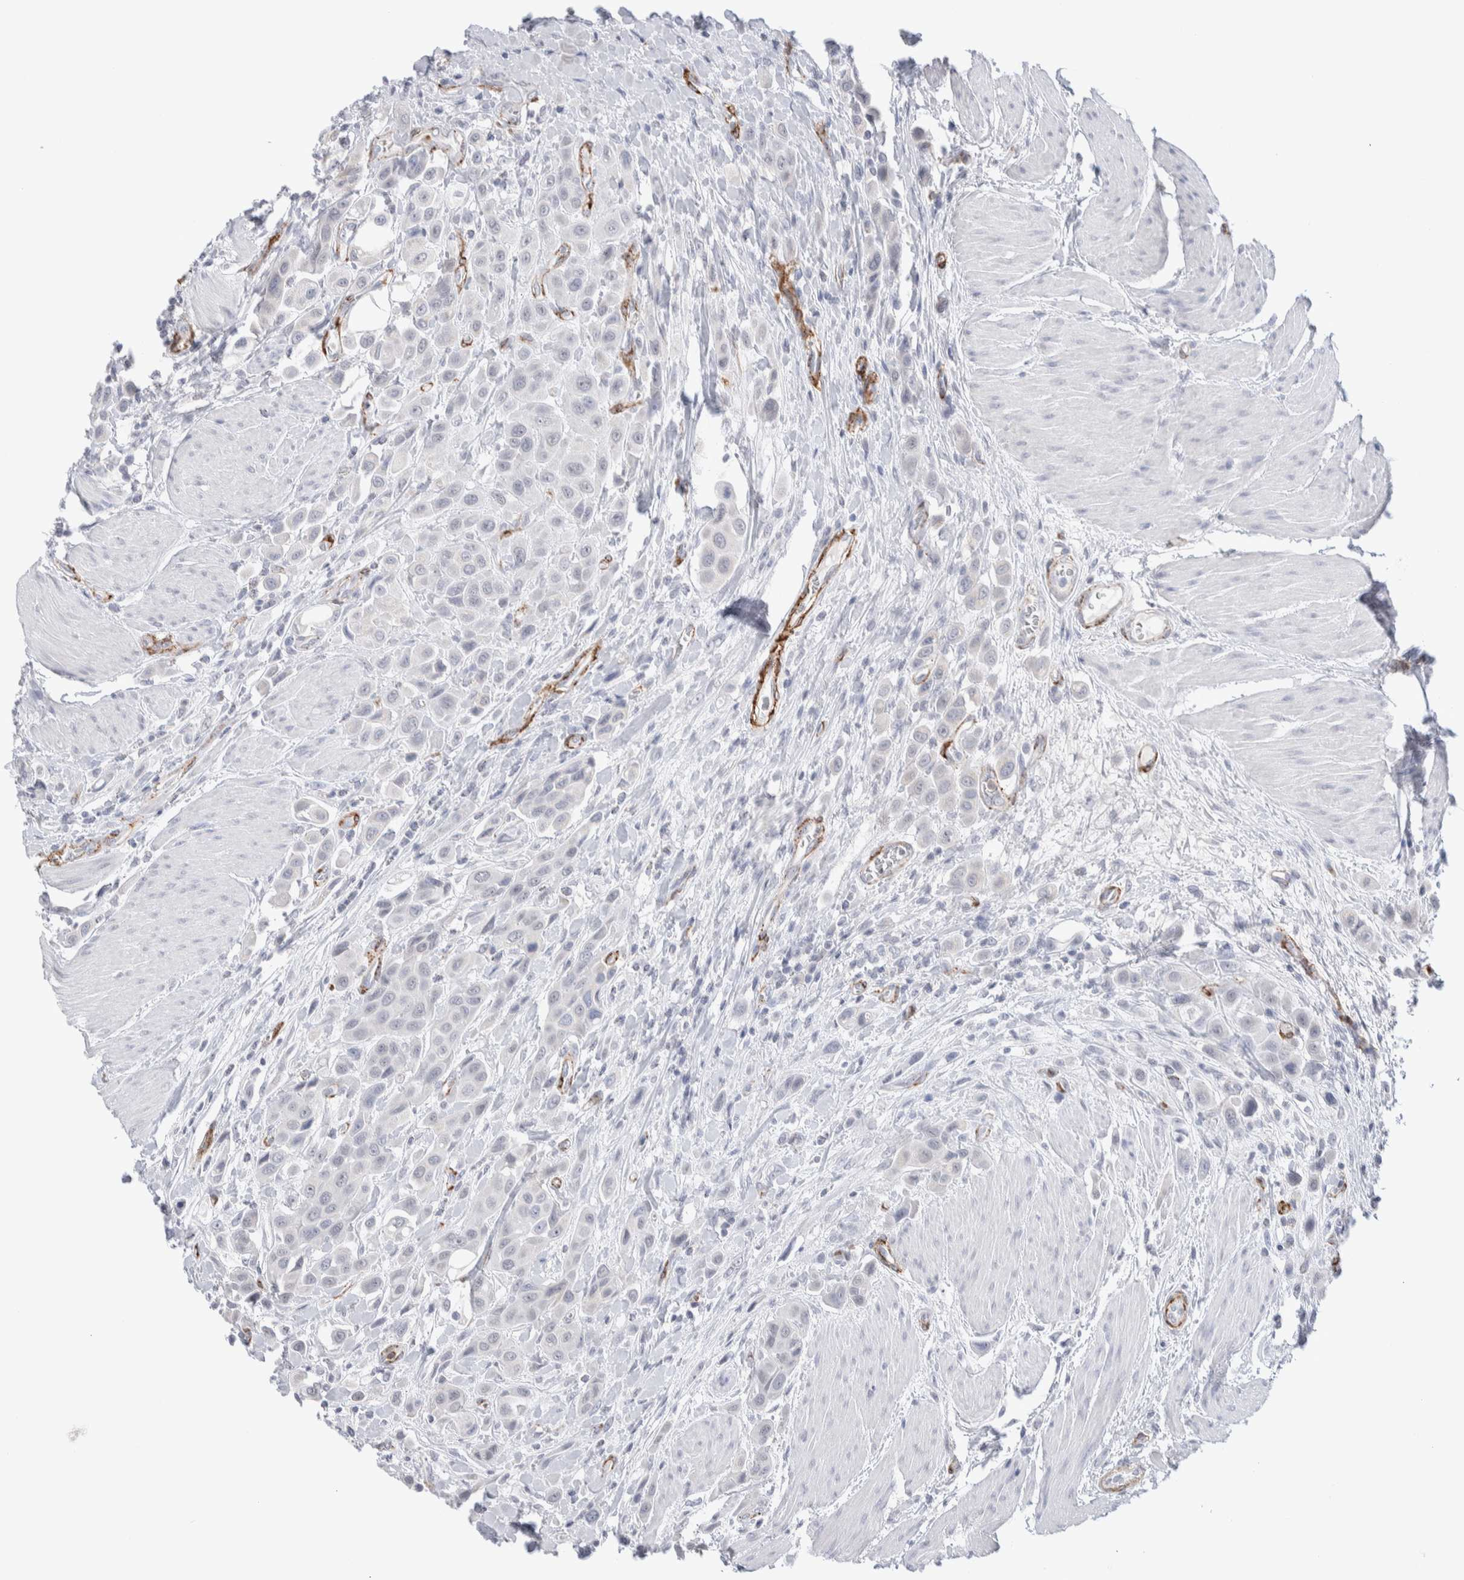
{"staining": {"intensity": "negative", "quantity": "none", "location": "none"}, "tissue": "urothelial cancer", "cell_type": "Tumor cells", "image_type": "cancer", "snomed": [{"axis": "morphology", "description": "Urothelial carcinoma, High grade"}, {"axis": "topography", "description": "Urinary bladder"}], "caption": "IHC of human urothelial carcinoma (high-grade) demonstrates no expression in tumor cells.", "gene": "SEPTIN4", "patient": {"sex": "male", "age": 50}}